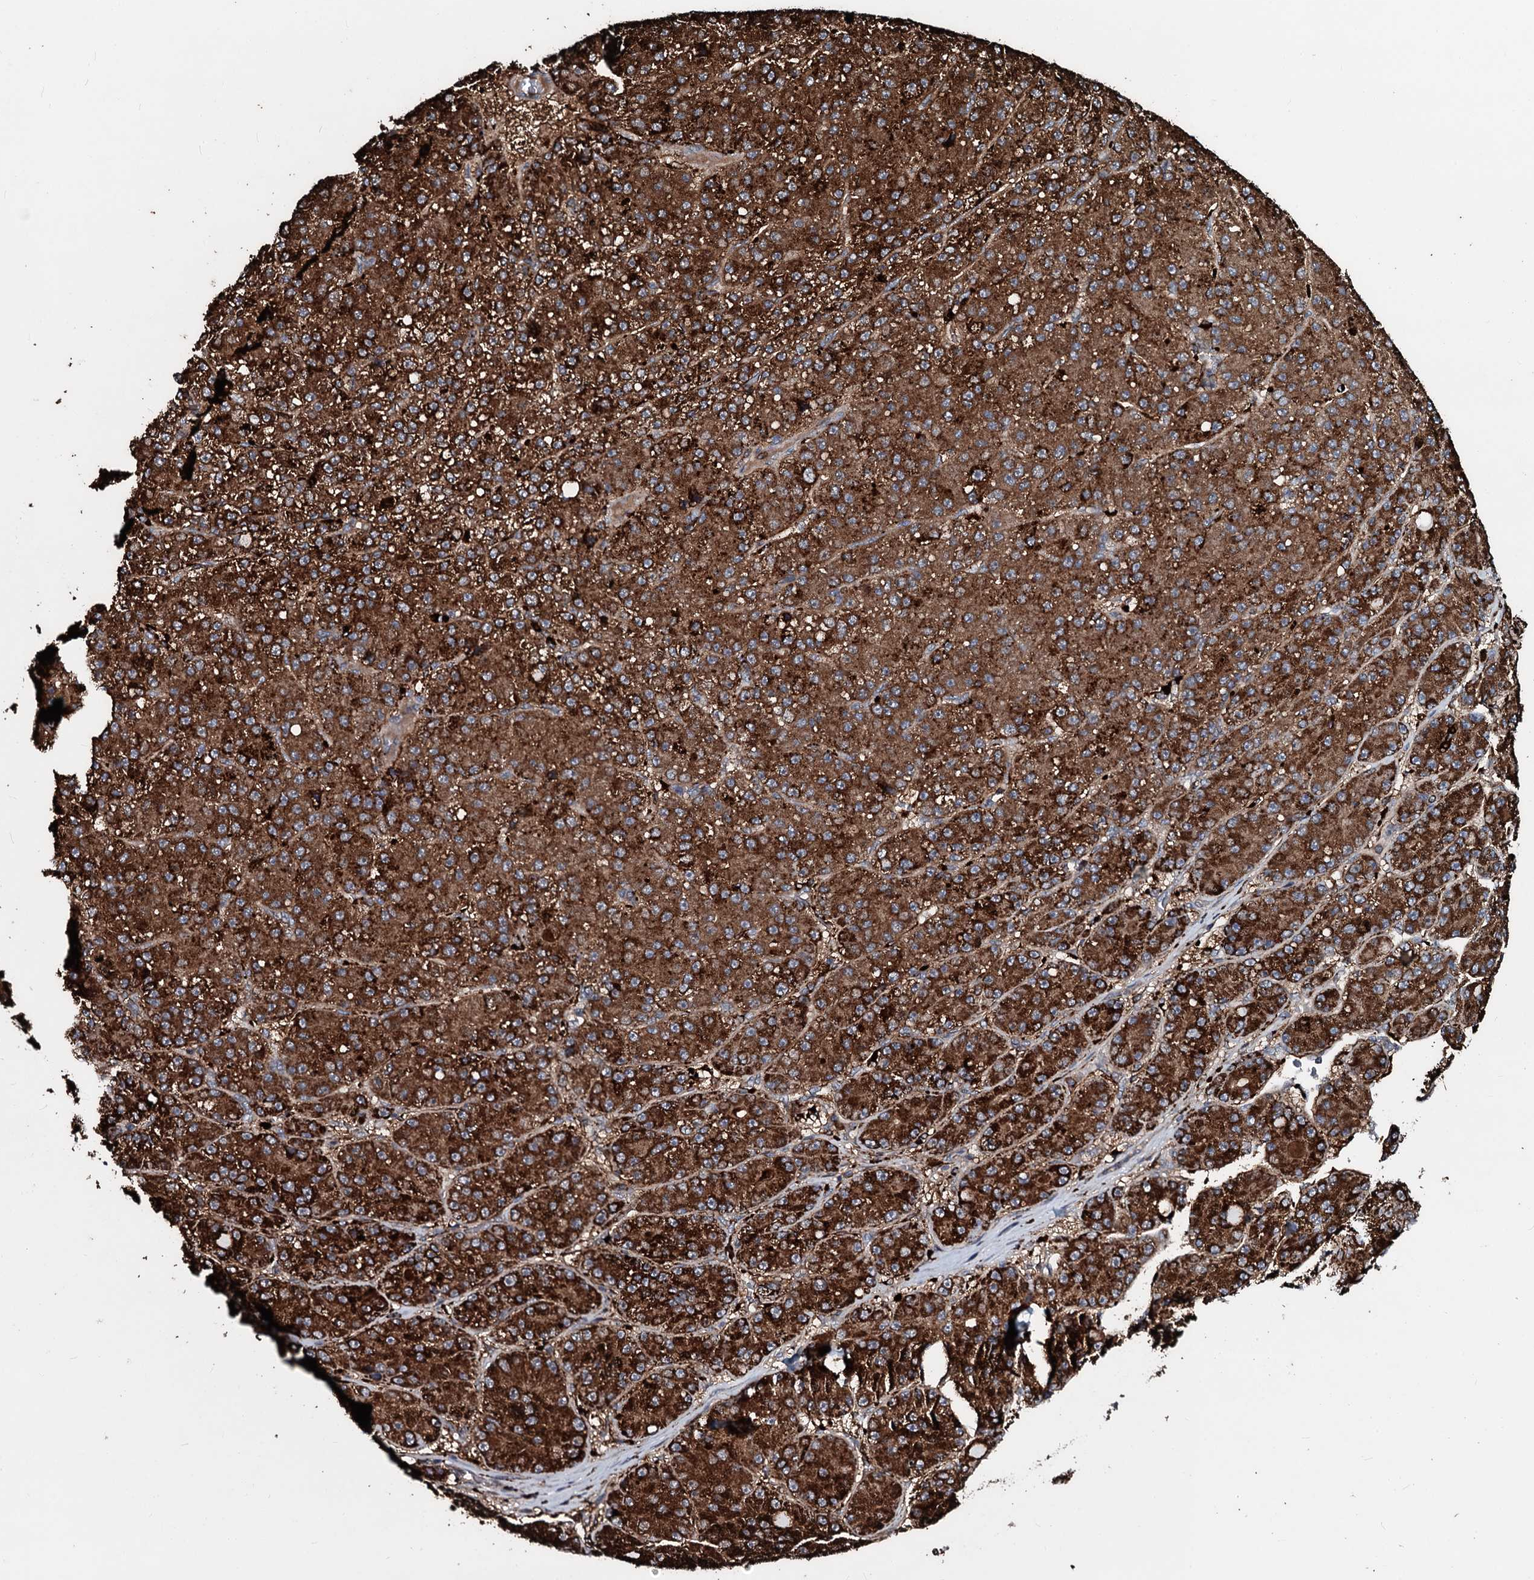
{"staining": {"intensity": "strong", "quantity": ">75%", "location": "cytoplasmic/membranous"}, "tissue": "liver cancer", "cell_type": "Tumor cells", "image_type": "cancer", "snomed": [{"axis": "morphology", "description": "Carcinoma, Hepatocellular, NOS"}, {"axis": "topography", "description": "Liver"}], "caption": "Immunohistochemistry (IHC) photomicrograph of neoplastic tissue: human liver cancer stained using IHC displays high levels of strong protein expression localized specifically in the cytoplasmic/membranous of tumor cells, appearing as a cytoplasmic/membranous brown color.", "gene": "TPGS2", "patient": {"sex": "male", "age": 67}}